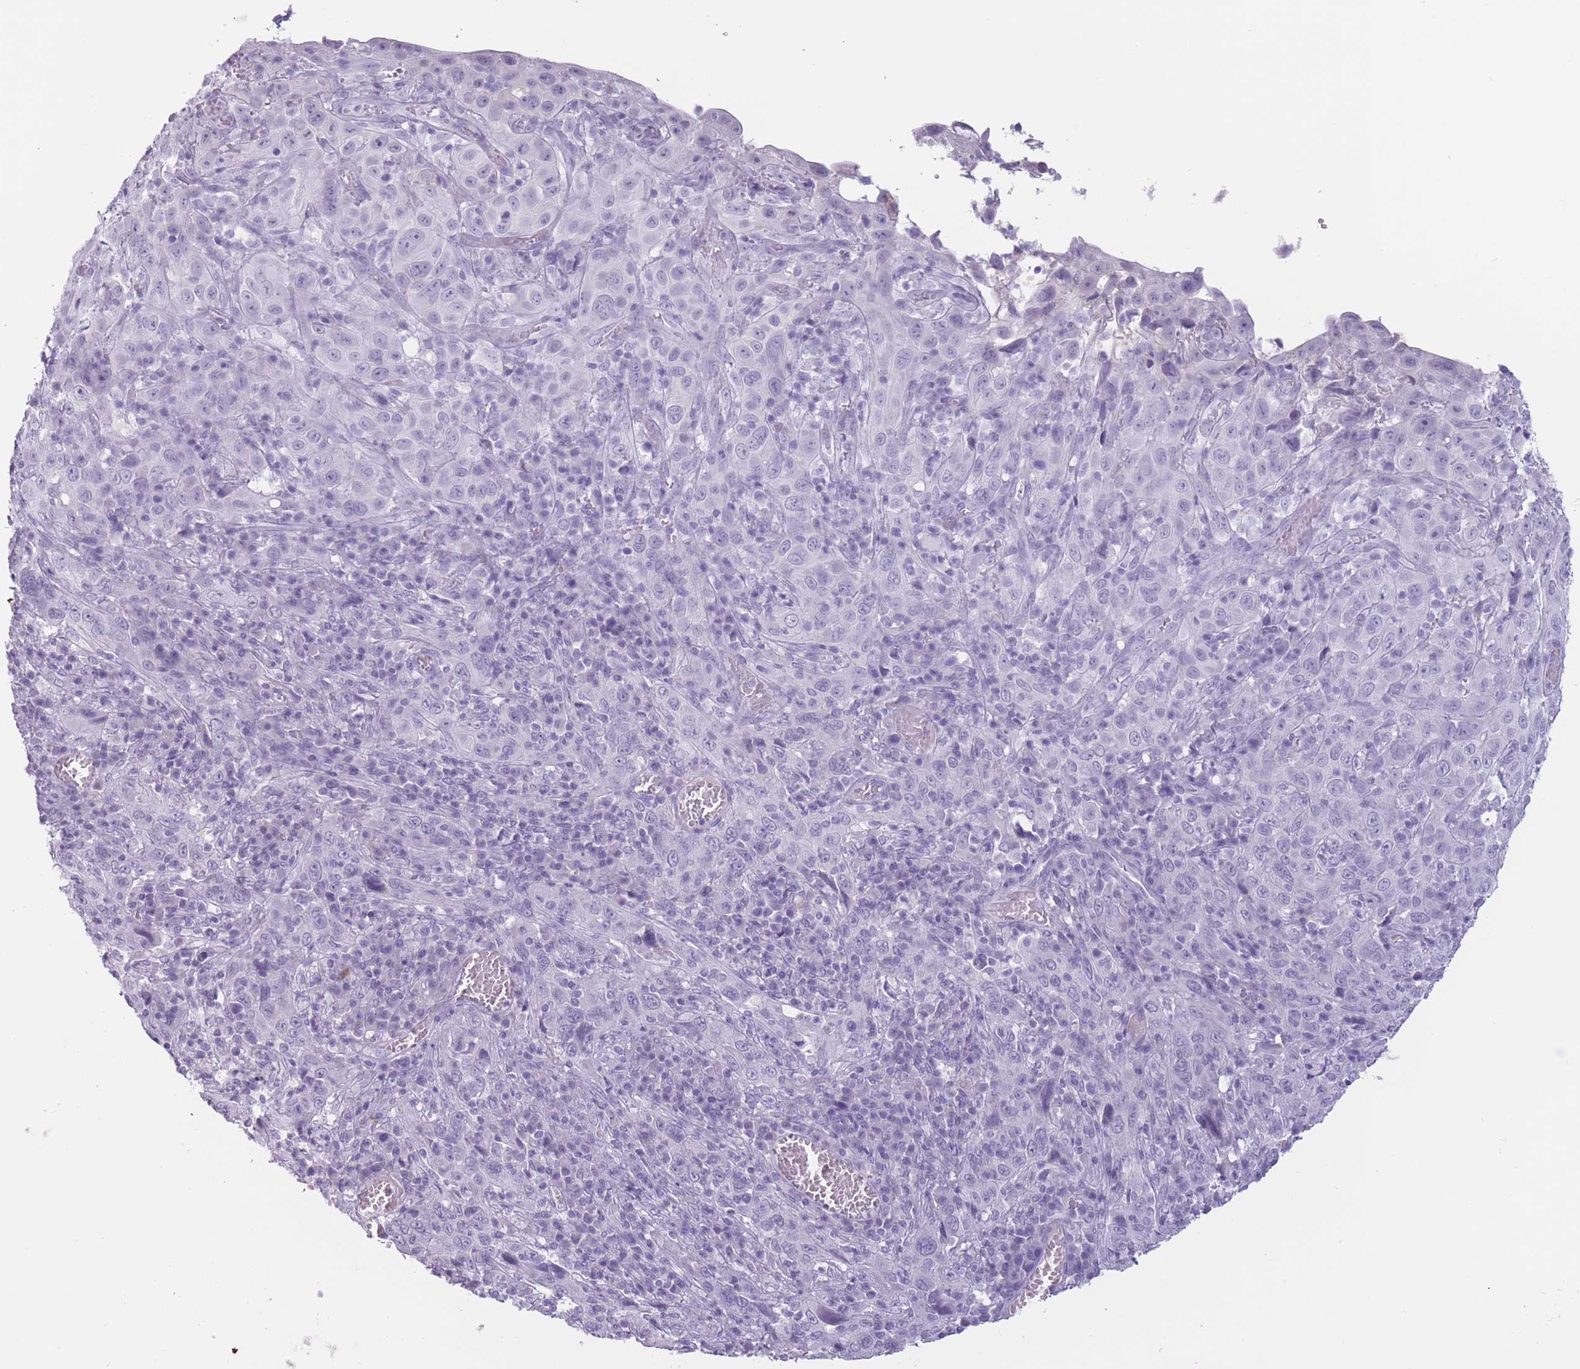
{"staining": {"intensity": "negative", "quantity": "none", "location": "none"}, "tissue": "cervical cancer", "cell_type": "Tumor cells", "image_type": "cancer", "snomed": [{"axis": "morphology", "description": "Squamous cell carcinoma, NOS"}, {"axis": "topography", "description": "Cervix"}], "caption": "A histopathology image of cervical cancer (squamous cell carcinoma) stained for a protein reveals no brown staining in tumor cells.", "gene": "PNMA3", "patient": {"sex": "female", "age": 46}}